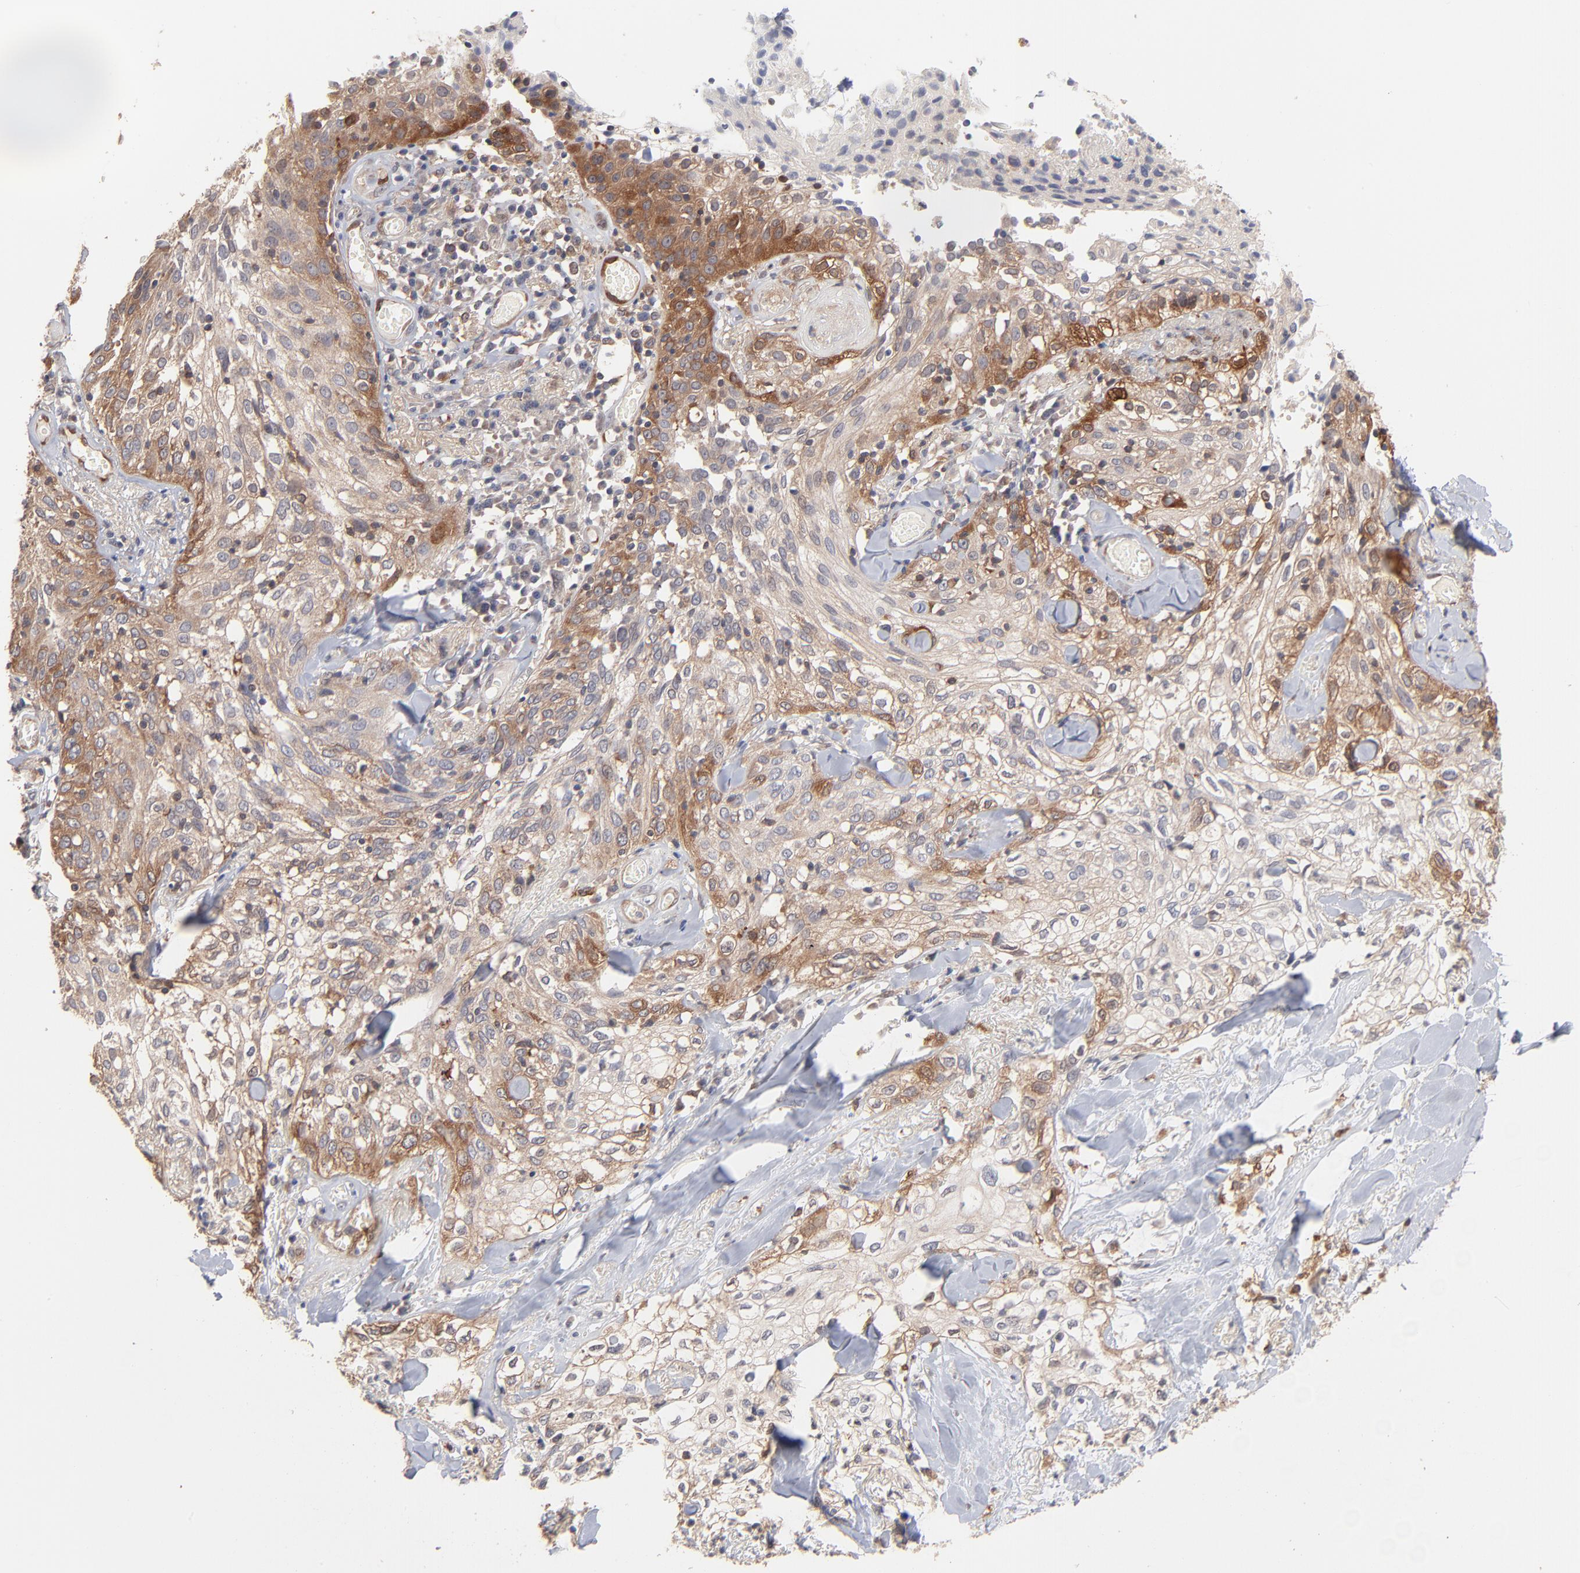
{"staining": {"intensity": "moderate", "quantity": ">75%", "location": "cytoplasmic/membranous"}, "tissue": "skin cancer", "cell_type": "Tumor cells", "image_type": "cancer", "snomed": [{"axis": "morphology", "description": "Squamous cell carcinoma, NOS"}, {"axis": "topography", "description": "Skin"}], "caption": "A micrograph of skin cancer stained for a protein displays moderate cytoplasmic/membranous brown staining in tumor cells. The staining was performed using DAB (3,3'-diaminobenzidine) to visualize the protein expression in brown, while the nuclei were stained in blue with hematoxylin (Magnification: 20x).", "gene": "IVNS1ABP", "patient": {"sex": "male", "age": 65}}